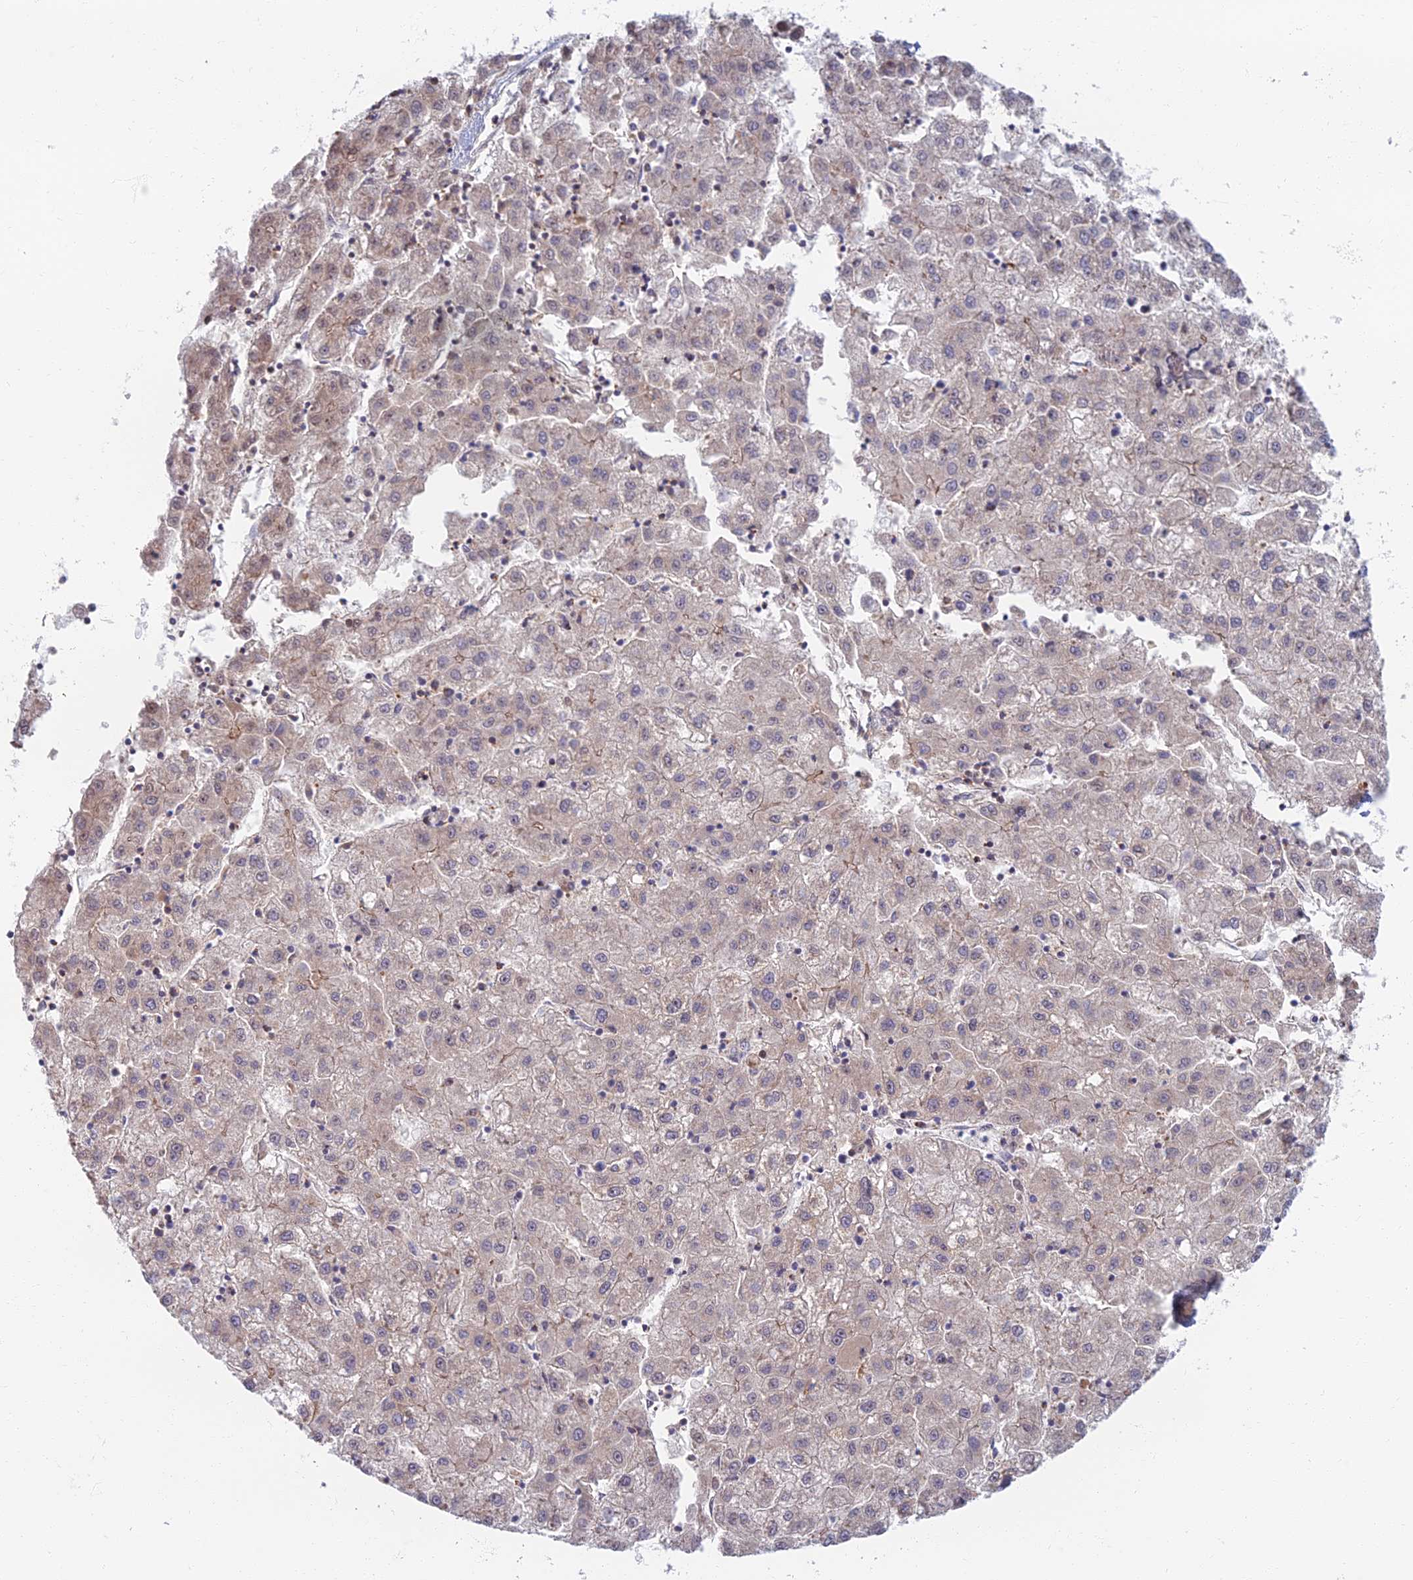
{"staining": {"intensity": "weak", "quantity": "25%-75%", "location": "cytoplasmic/membranous"}, "tissue": "liver cancer", "cell_type": "Tumor cells", "image_type": "cancer", "snomed": [{"axis": "morphology", "description": "Carcinoma, Hepatocellular, NOS"}, {"axis": "topography", "description": "Liver"}], "caption": "Human hepatocellular carcinoma (liver) stained with a protein marker reveals weak staining in tumor cells.", "gene": "C15orf40", "patient": {"sex": "male", "age": 72}}